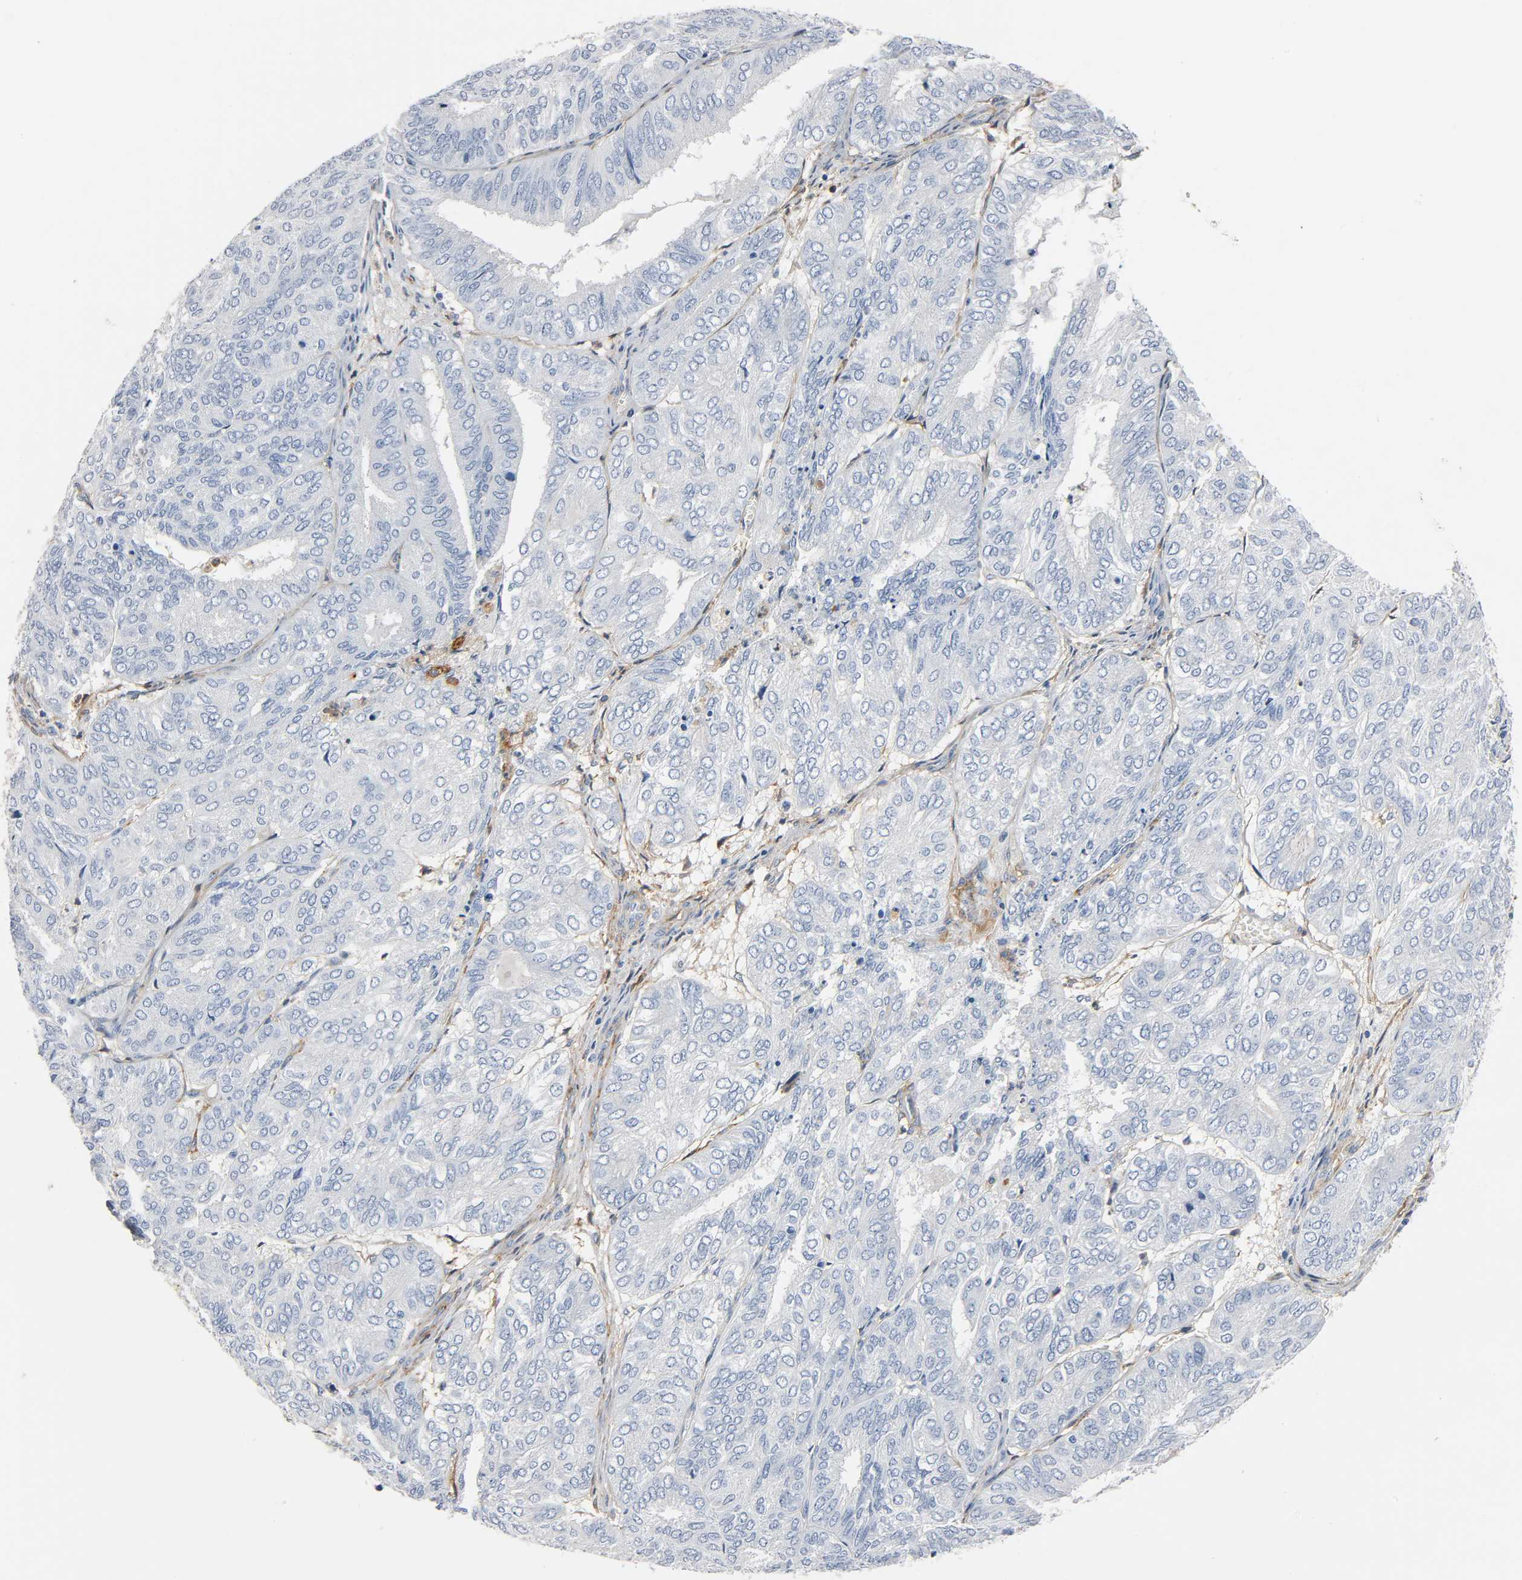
{"staining": {"intensity": "negative", "quantity": "none", "location": "none"}, "tissue": "endometrial cancer", "cell_type": "Tumor cells", "image_type": "cancer", "snomed": [{"axis": "morphology", "description": "Adenocarcinoma, NOS"}, {"axis": "topography", "description": "Uterus"}], "caption": "IHC of human endometrial adenocarcinoma demonstrates no positivity in tumor cells.", "gene": "ANPEP", "patient": {"sex": "female", "age": 60}}